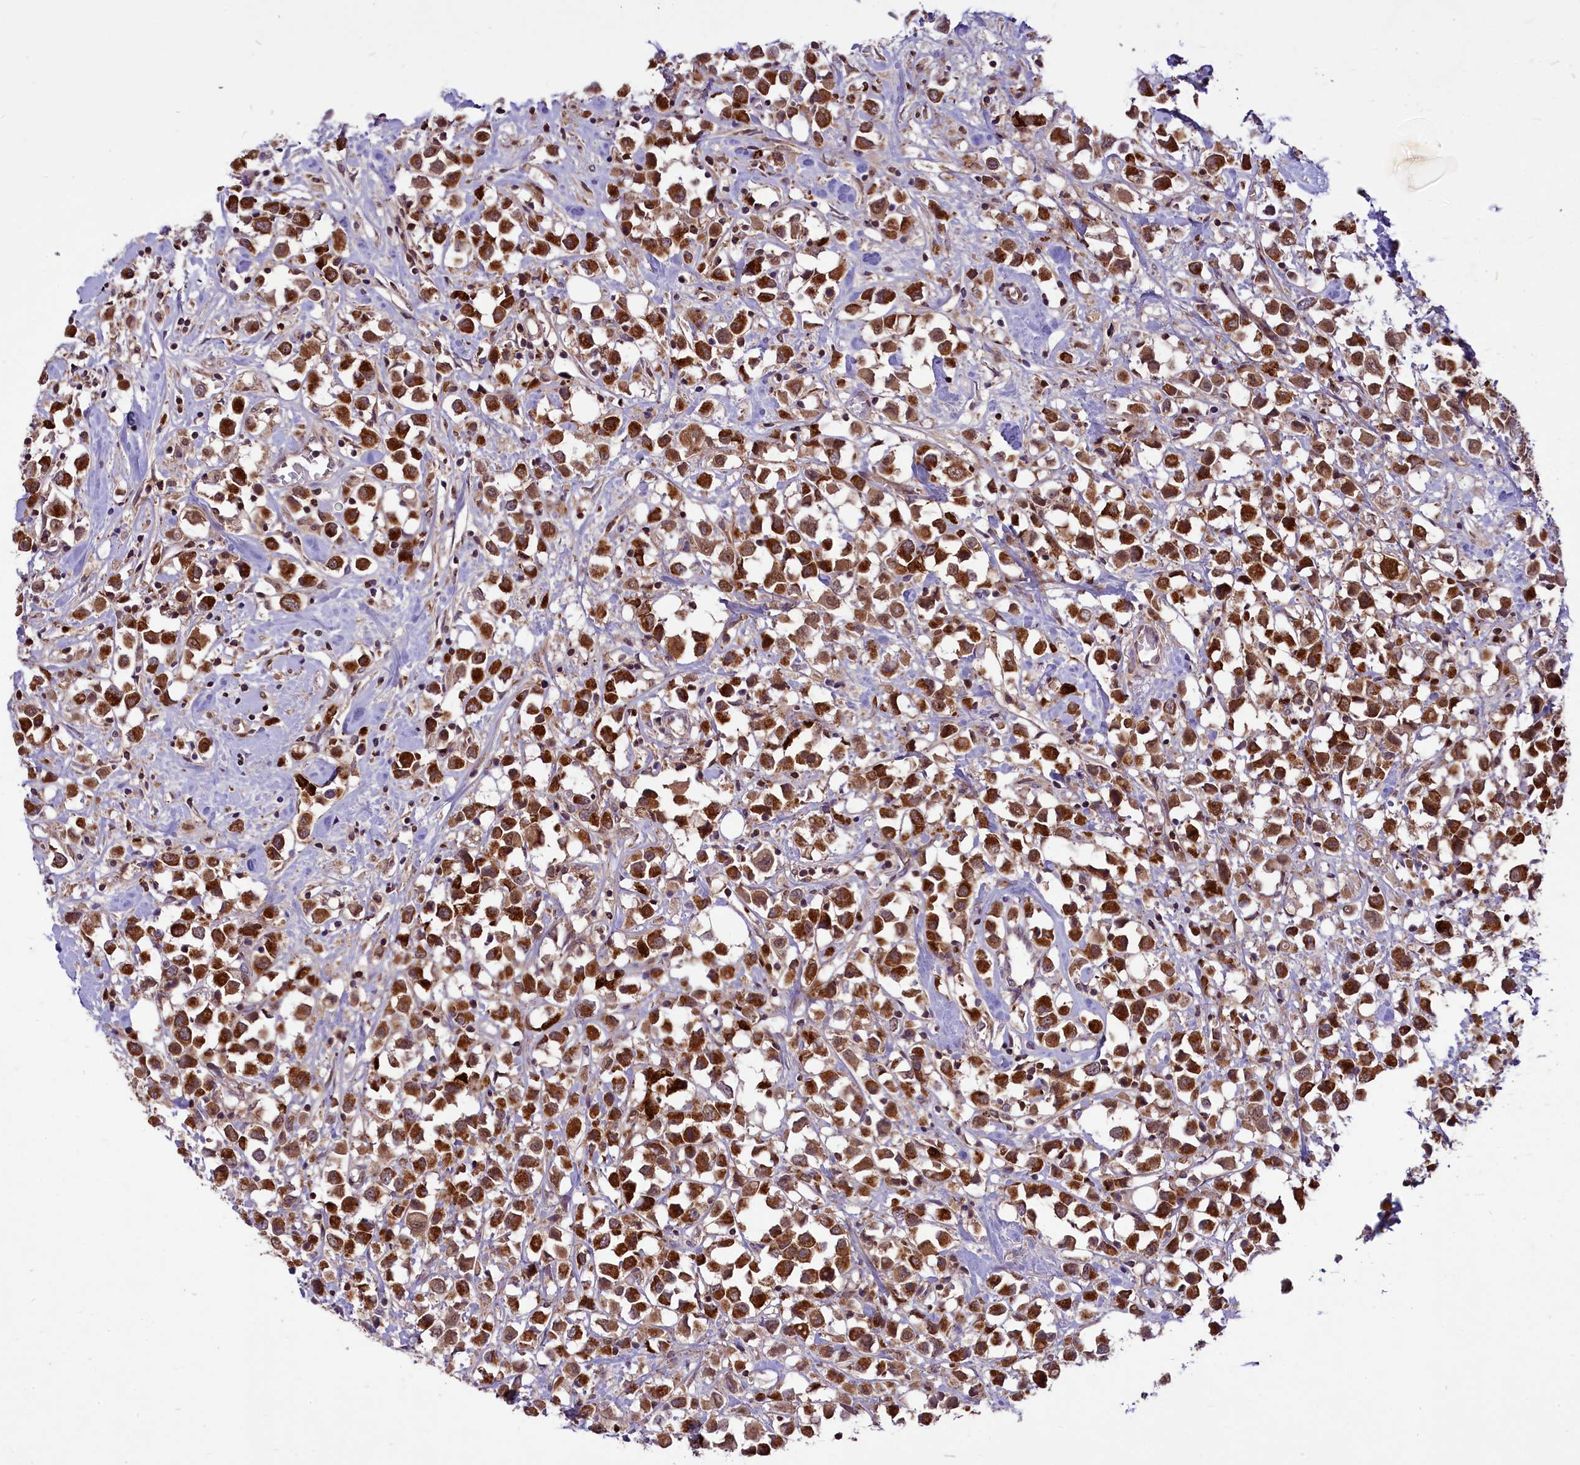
{"staining": {"intensity": "strong", "quantity": ">75%", "location": "cytoplasmic/membranous"}, "tissue": "breast cancer", "cell_type": "Tumor cells", "image_type": "cancer", "snomed": [{"axis": "morphology", "description": "Duct carcinoma"}, {"axis": "topography", "description": "Breast"}], "caption": "Strong cytoplasmic/membranous protein staining is appreciated in approximately >75% of tumor cells in infiltrating ductal carcinoma (breast). (DAB IHC with brightfield microscopy, high magnification).", "gene": "COX17", "patient": {"sex": "female", "age": 61}}